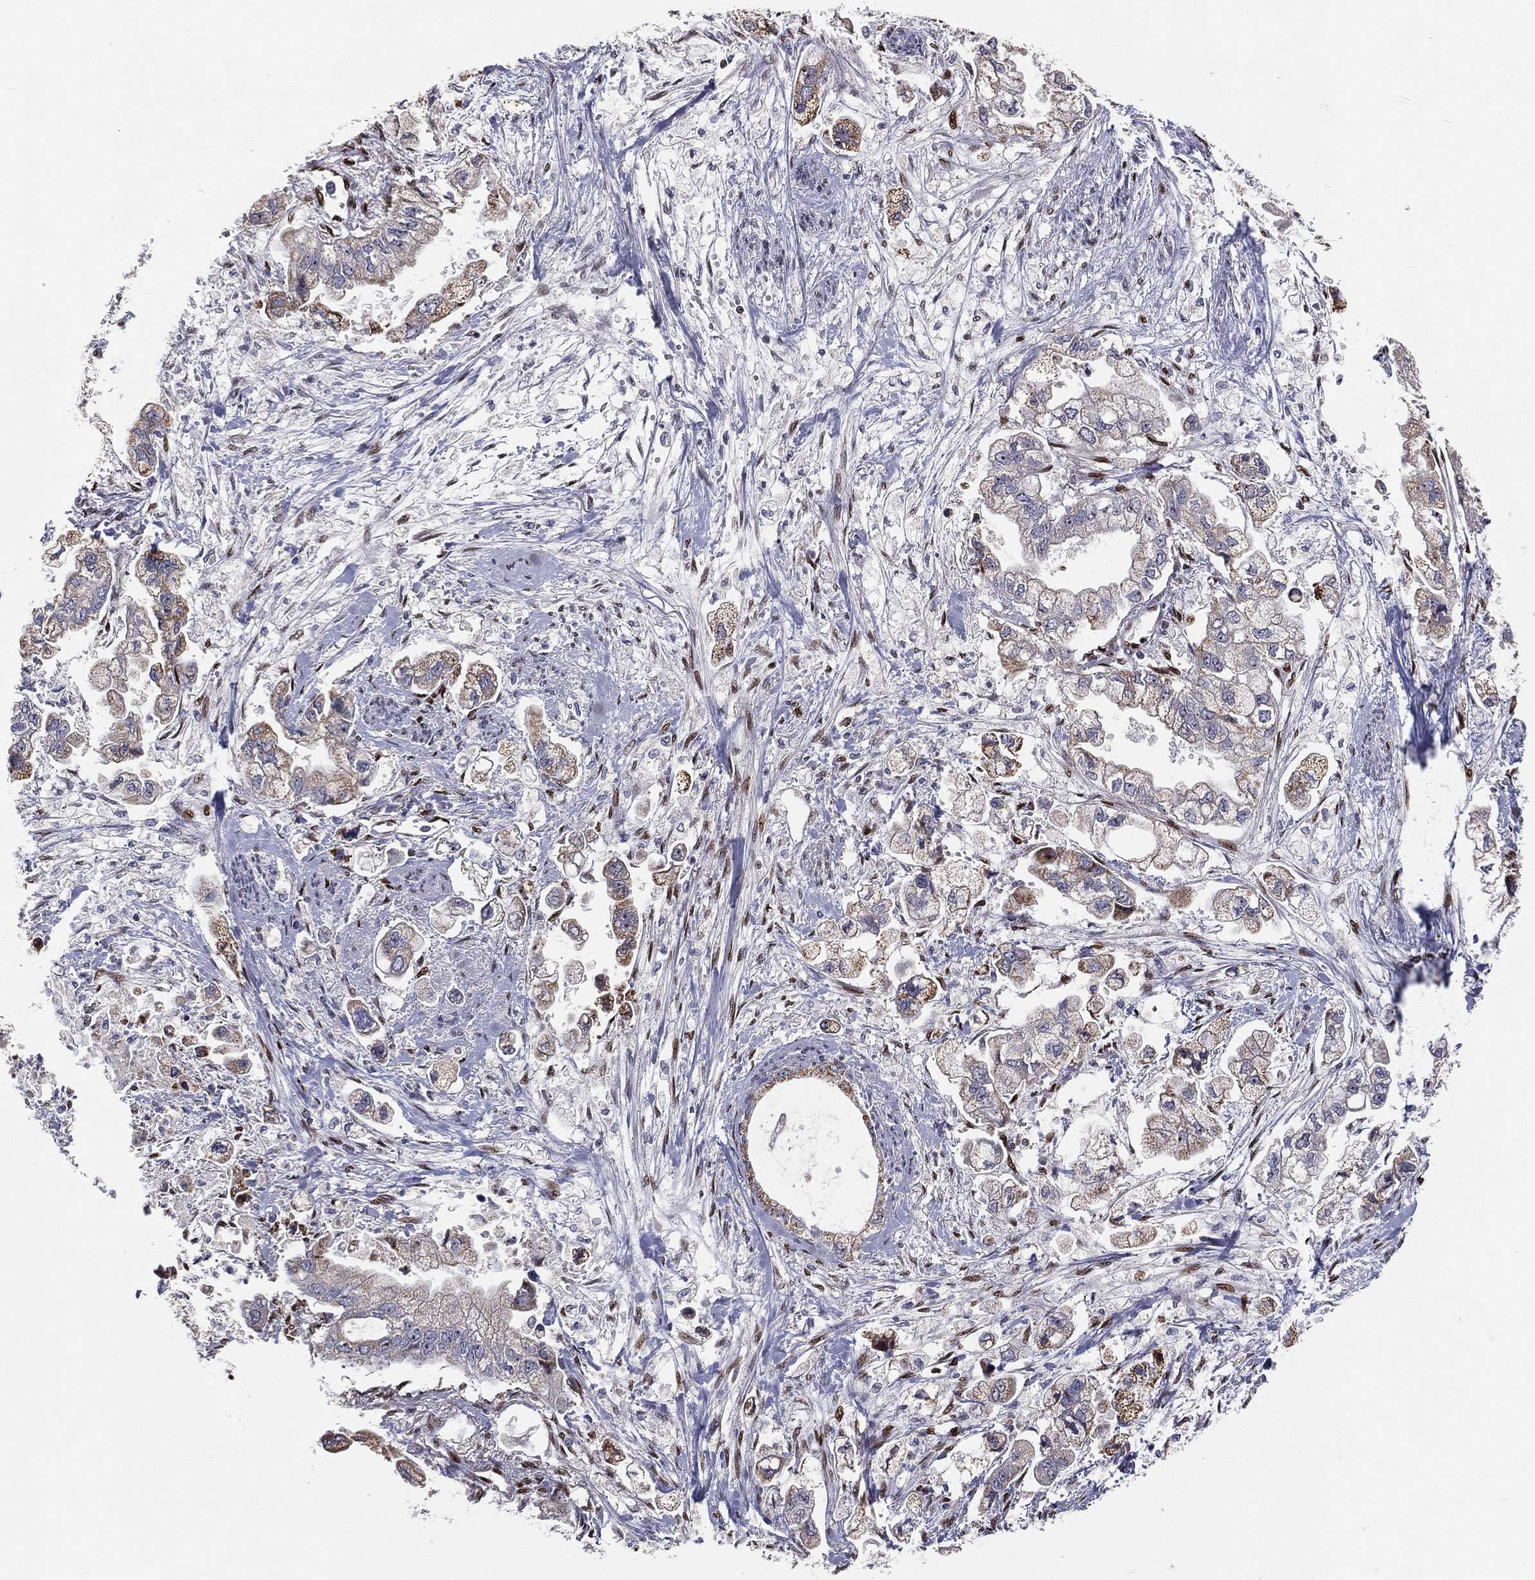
{"staining": {"intensity": "moderate", "quantity": "<25%", "location": "cytoplasmic/membranous"}, "tissue": "stomach cancer", "cell_type": "Tumor cells", "image_type": "cancer", "snomed": [{"axis": "morphology", "description": "Normal tissue, NOS"}, {"axis": "morphology", "description": "Adenocarcinoma, NOS"}, {"axis": "topography", "description": "Stomach"}], "caption": "DAB immunohistochemical staining of human stomach cancer (adenocarcinoma) displays moderate cytoplasmic/membranous protein expression in about <25% of tumor cells.", "gene": "ZEB1", "patient": {"sex": "male", "age": 62}}